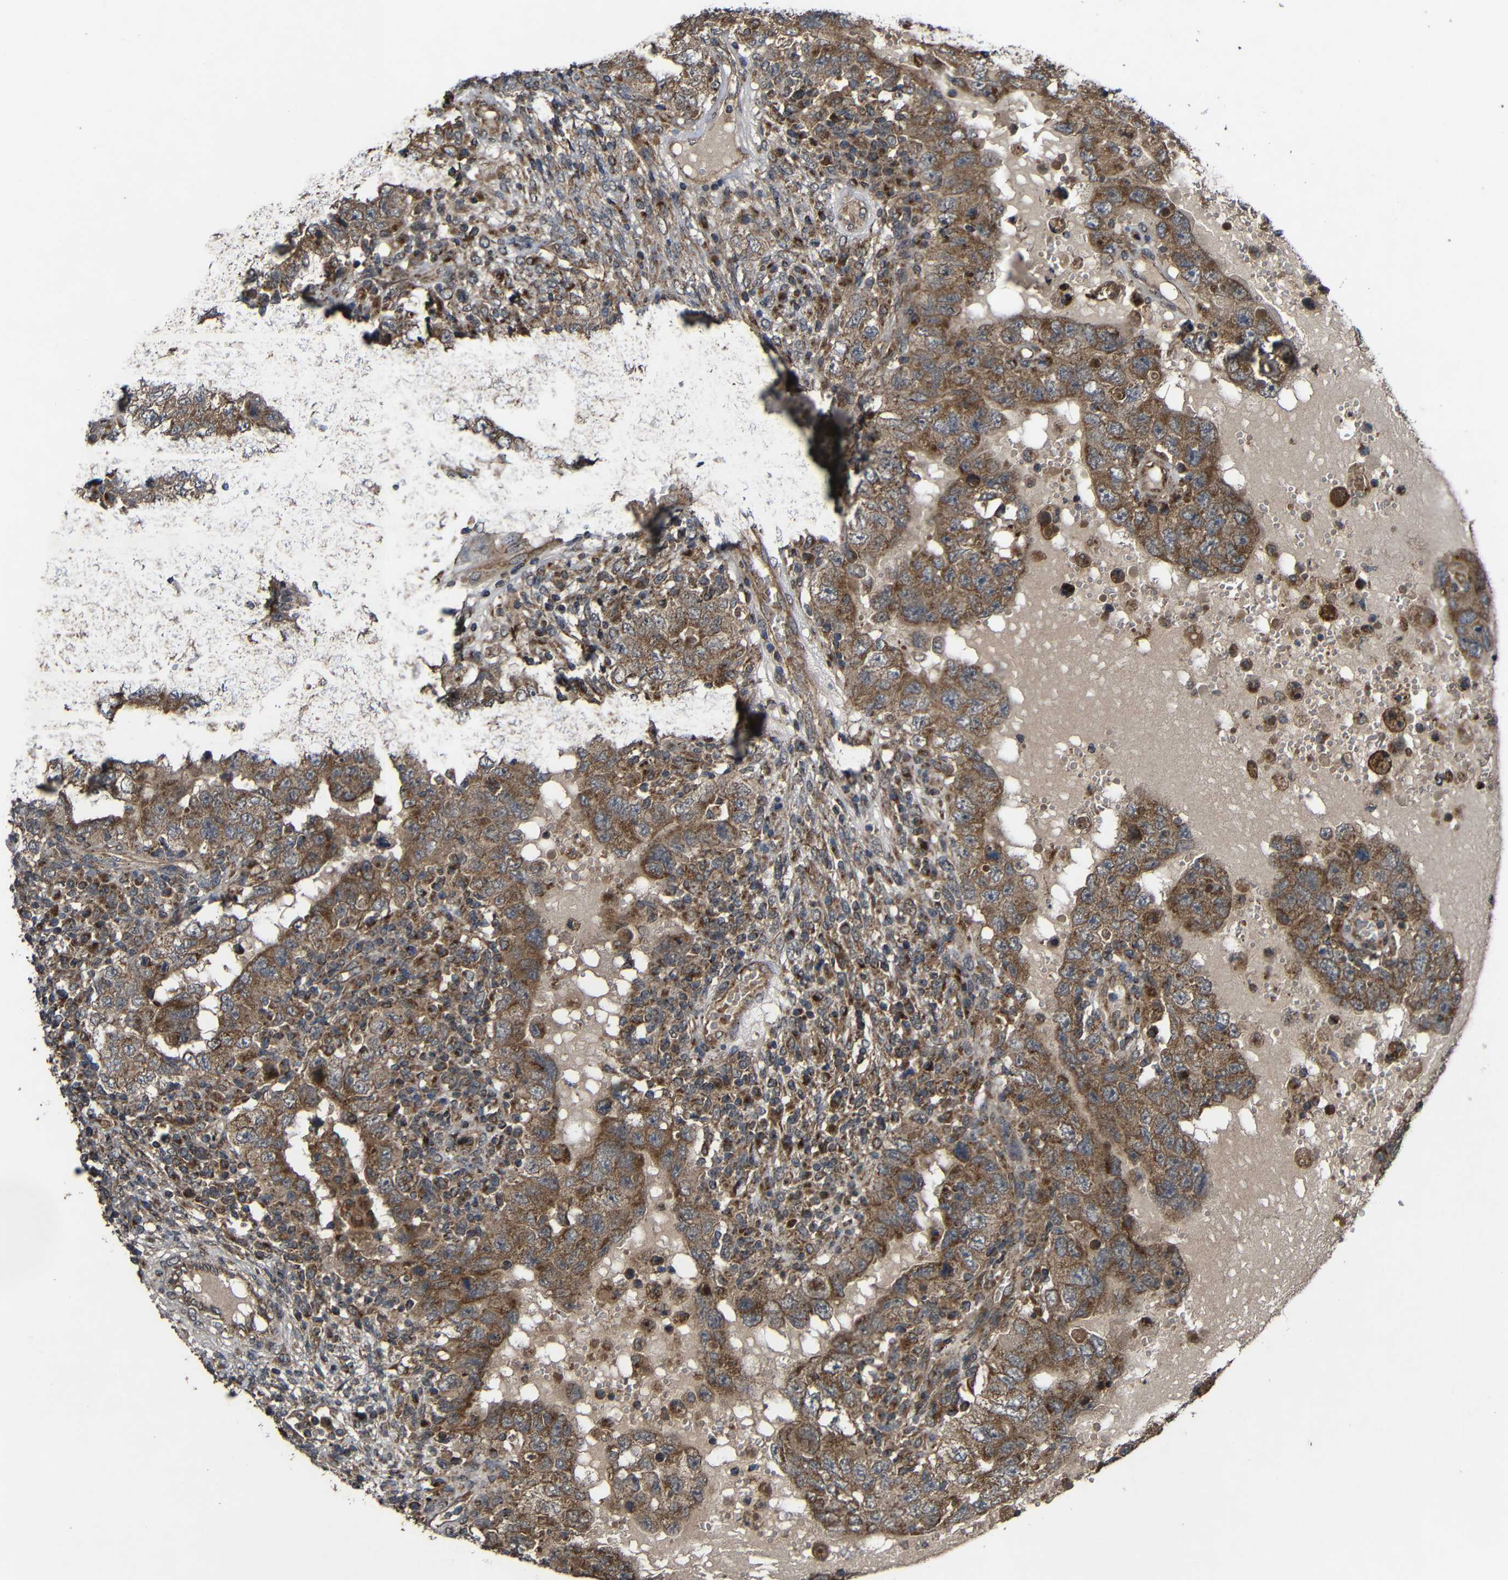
{"staining": {"intensity": "strong", "quantity": "25%-75%", "location": "cytoplasmic/membranous"}, "tissue": "testis cancer", "cell_type": "Tumor cells", "image_type": "cancer", "snomed": [{"axis": "morphology", "description": "Carcinoma, Embryonal, NOS"}, {"axis": "topography", "description": "Testis"}], "caption": "Testis embryonal carcinoma was stained to show a protein in brown. There is high levels of strong cytoplasmic/membranous expression in about 25%-75% of tumor cells.", "gene": "C1GALT1", "patient": {"sex": "male", "age": 26}}